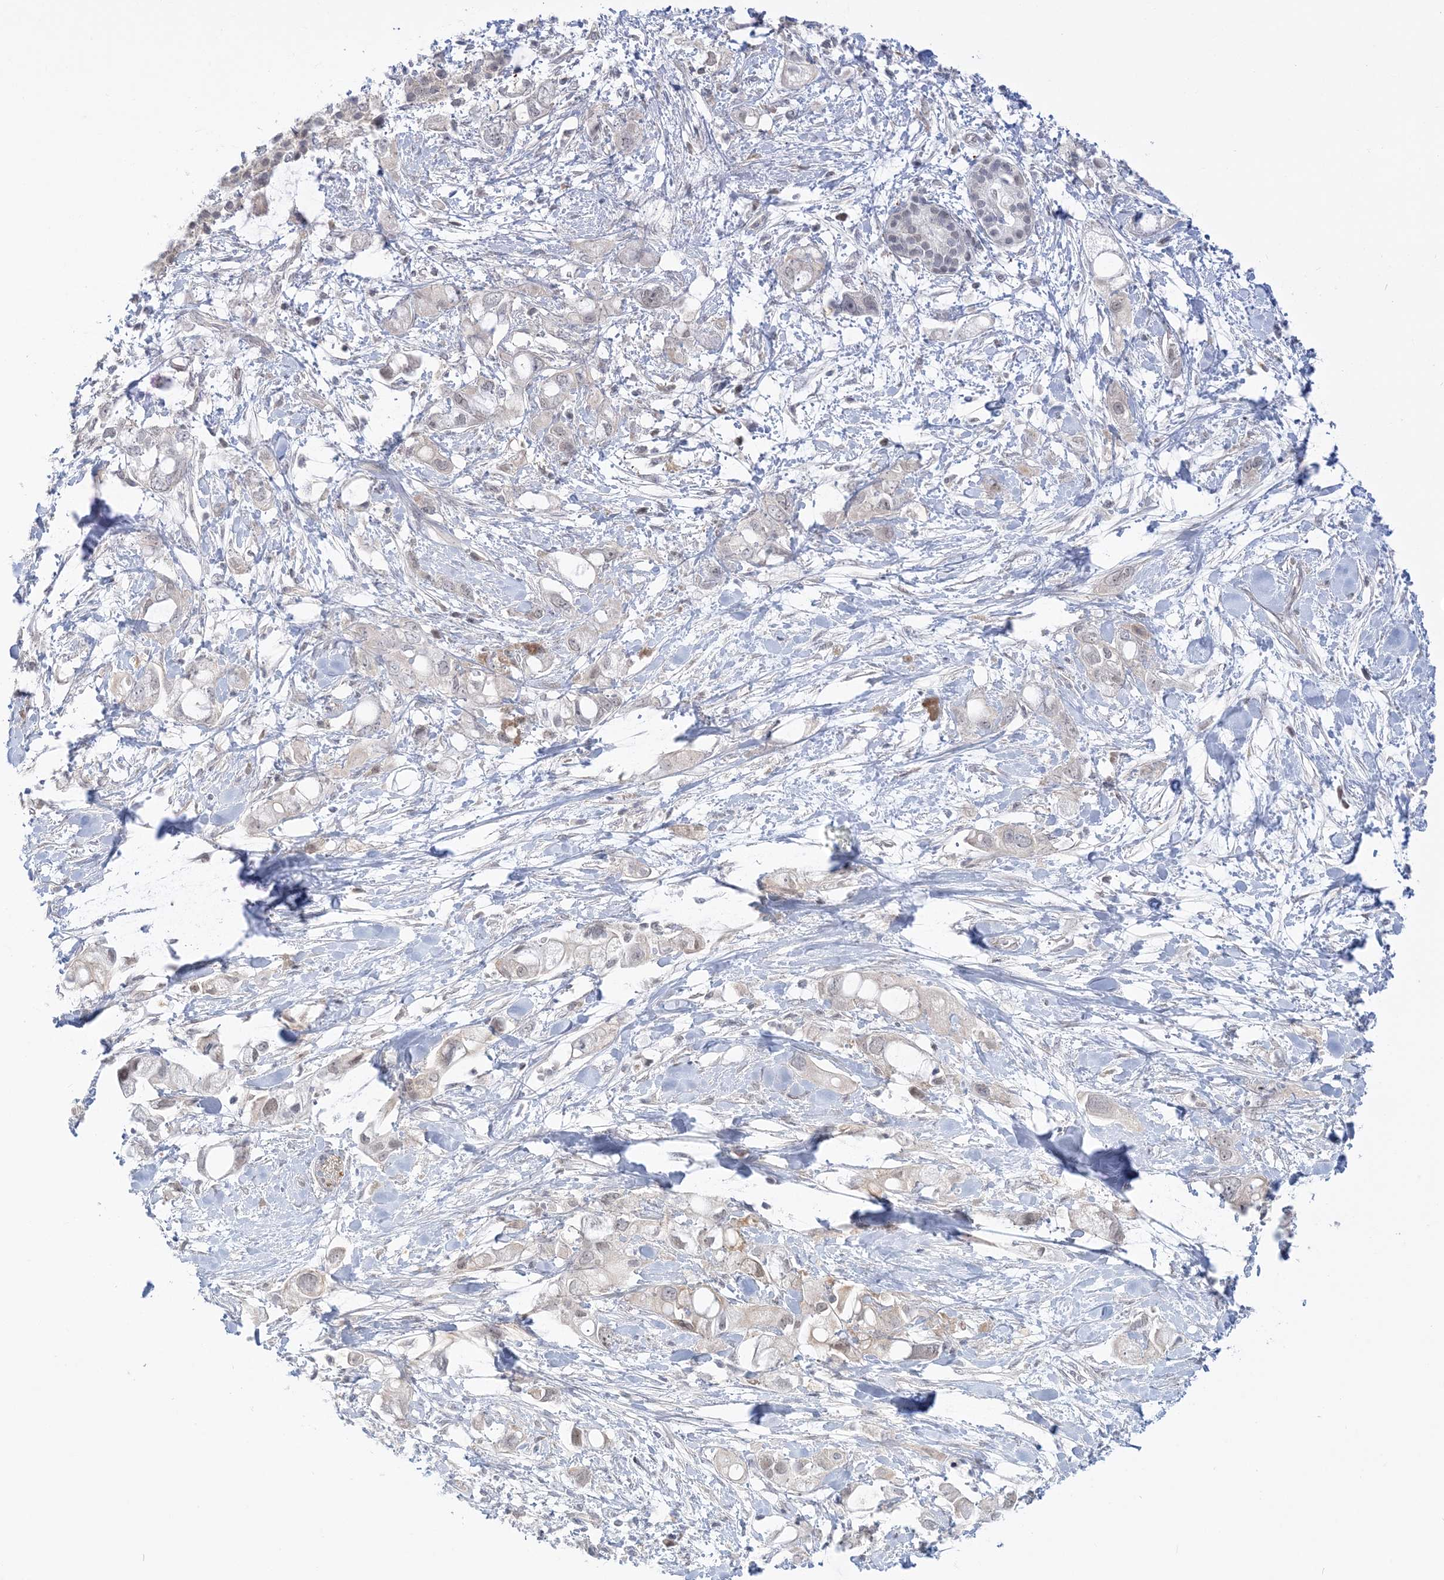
{"staining": {"intensity": "negative", "quantity": "none", "location": "none"}, "tissue": "pancreatic cancer", "cell_type": "Tumor cells", "image_type": "cancer", "snomed": [{"axis": "morphology", "description": "Adenocarcinoma, NOS"}, {"axis": "topography", "description": "Pancreas"}], "caption": "DAB immunohistochemical staining of pancreatic cancer (adenocarcinoma) demonstrates no significant staining in tumor cells.", "gene": "THADA", "patient": {"sex": "female", "age": 56}}